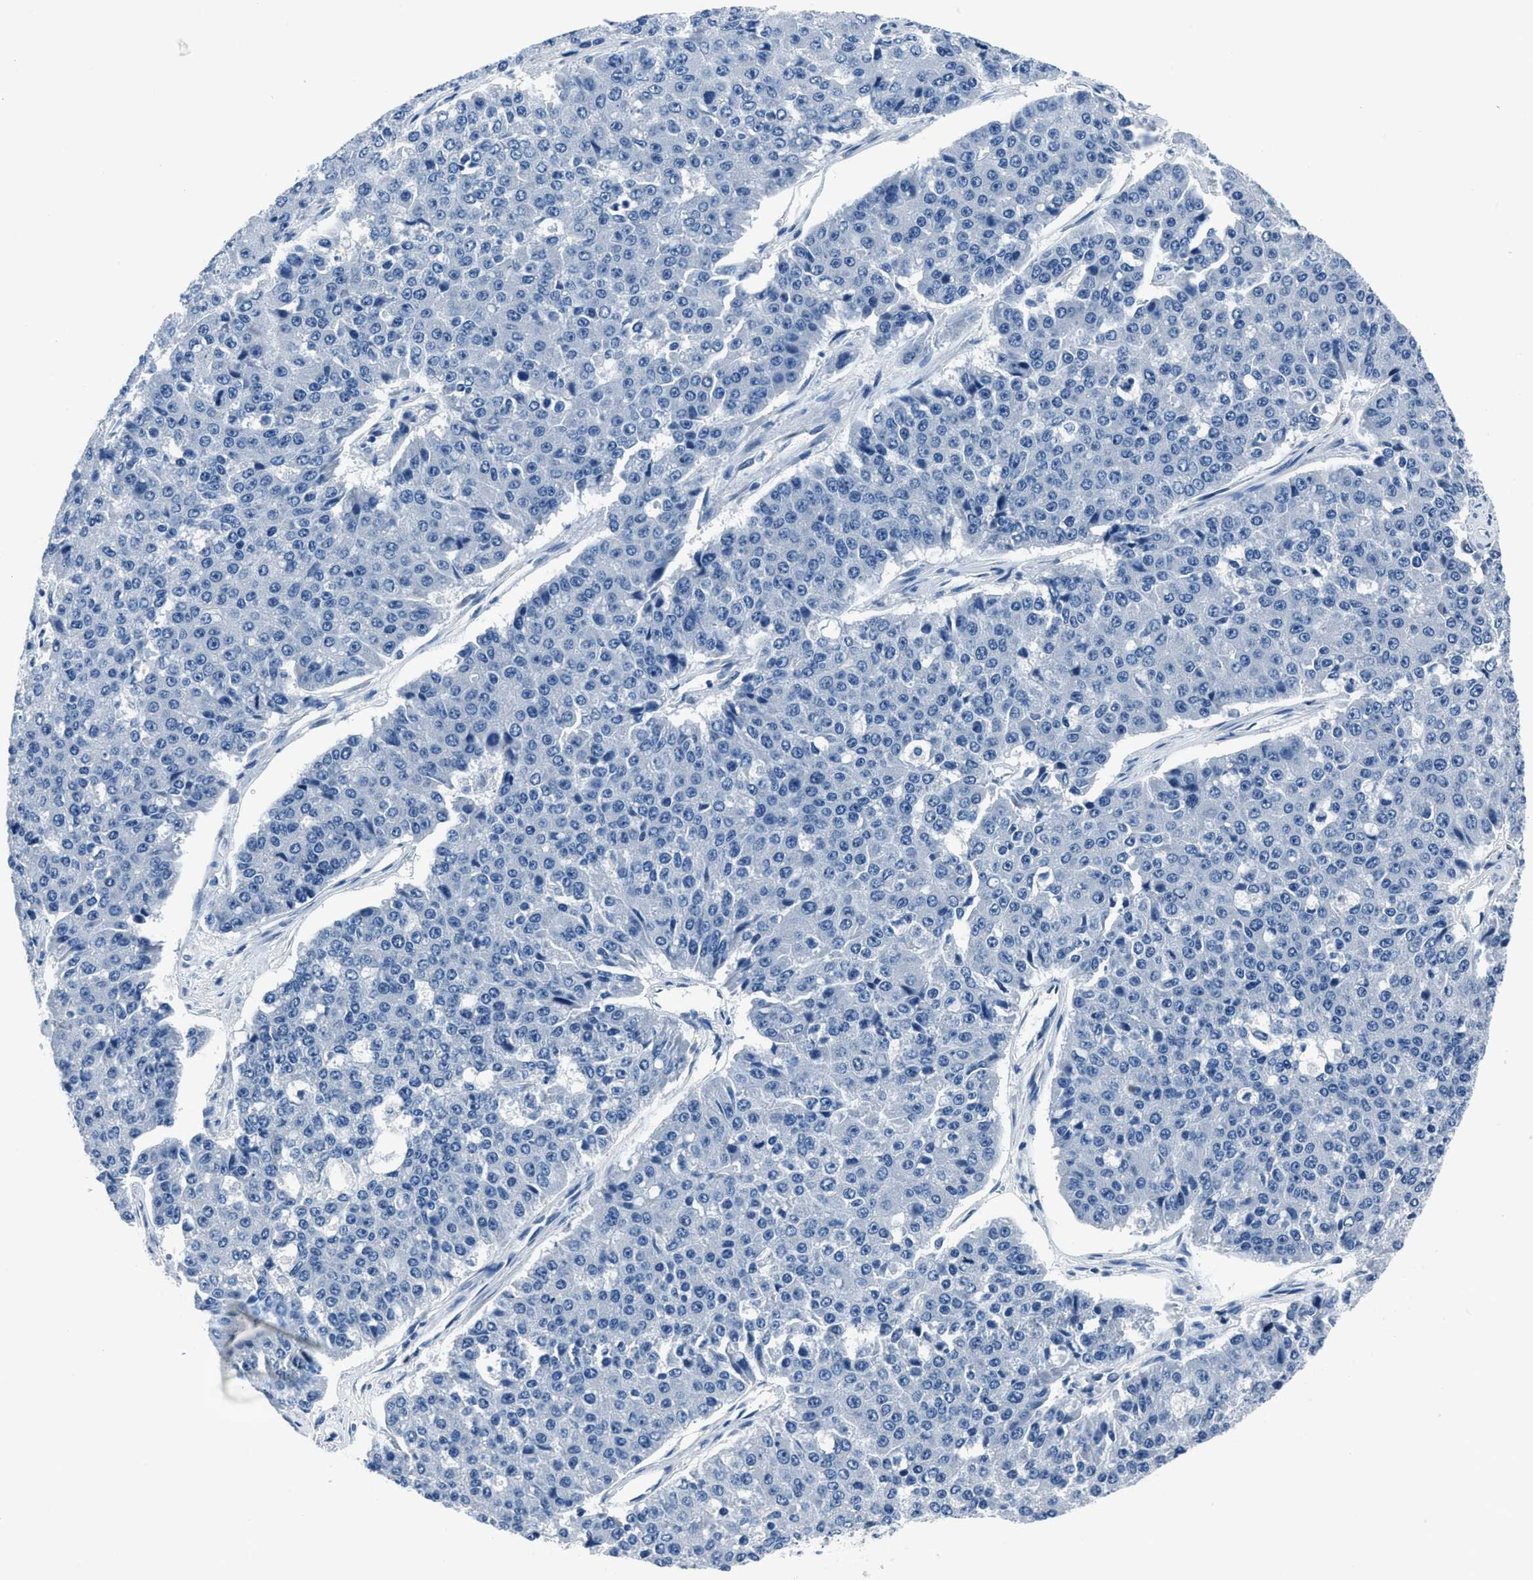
{"staining": {"intensity": "negative", "quantity": "none", "location": "none"}, "tissue": "pancreatic cancer", "cell_type": "Tumor cells", "image_type": "cancer", "snomed": [{"axis": "morphology", "description": "Adenocarcinoma, NOS"}, {"axis": "topography", "description": "Pancreas"}], "caption": "The micrograph displays no significant expression in tumor cells of pancreatic adenocarcinoma.", "gene": "GJA3", "patient": {"sex": "male", "age": 50}}